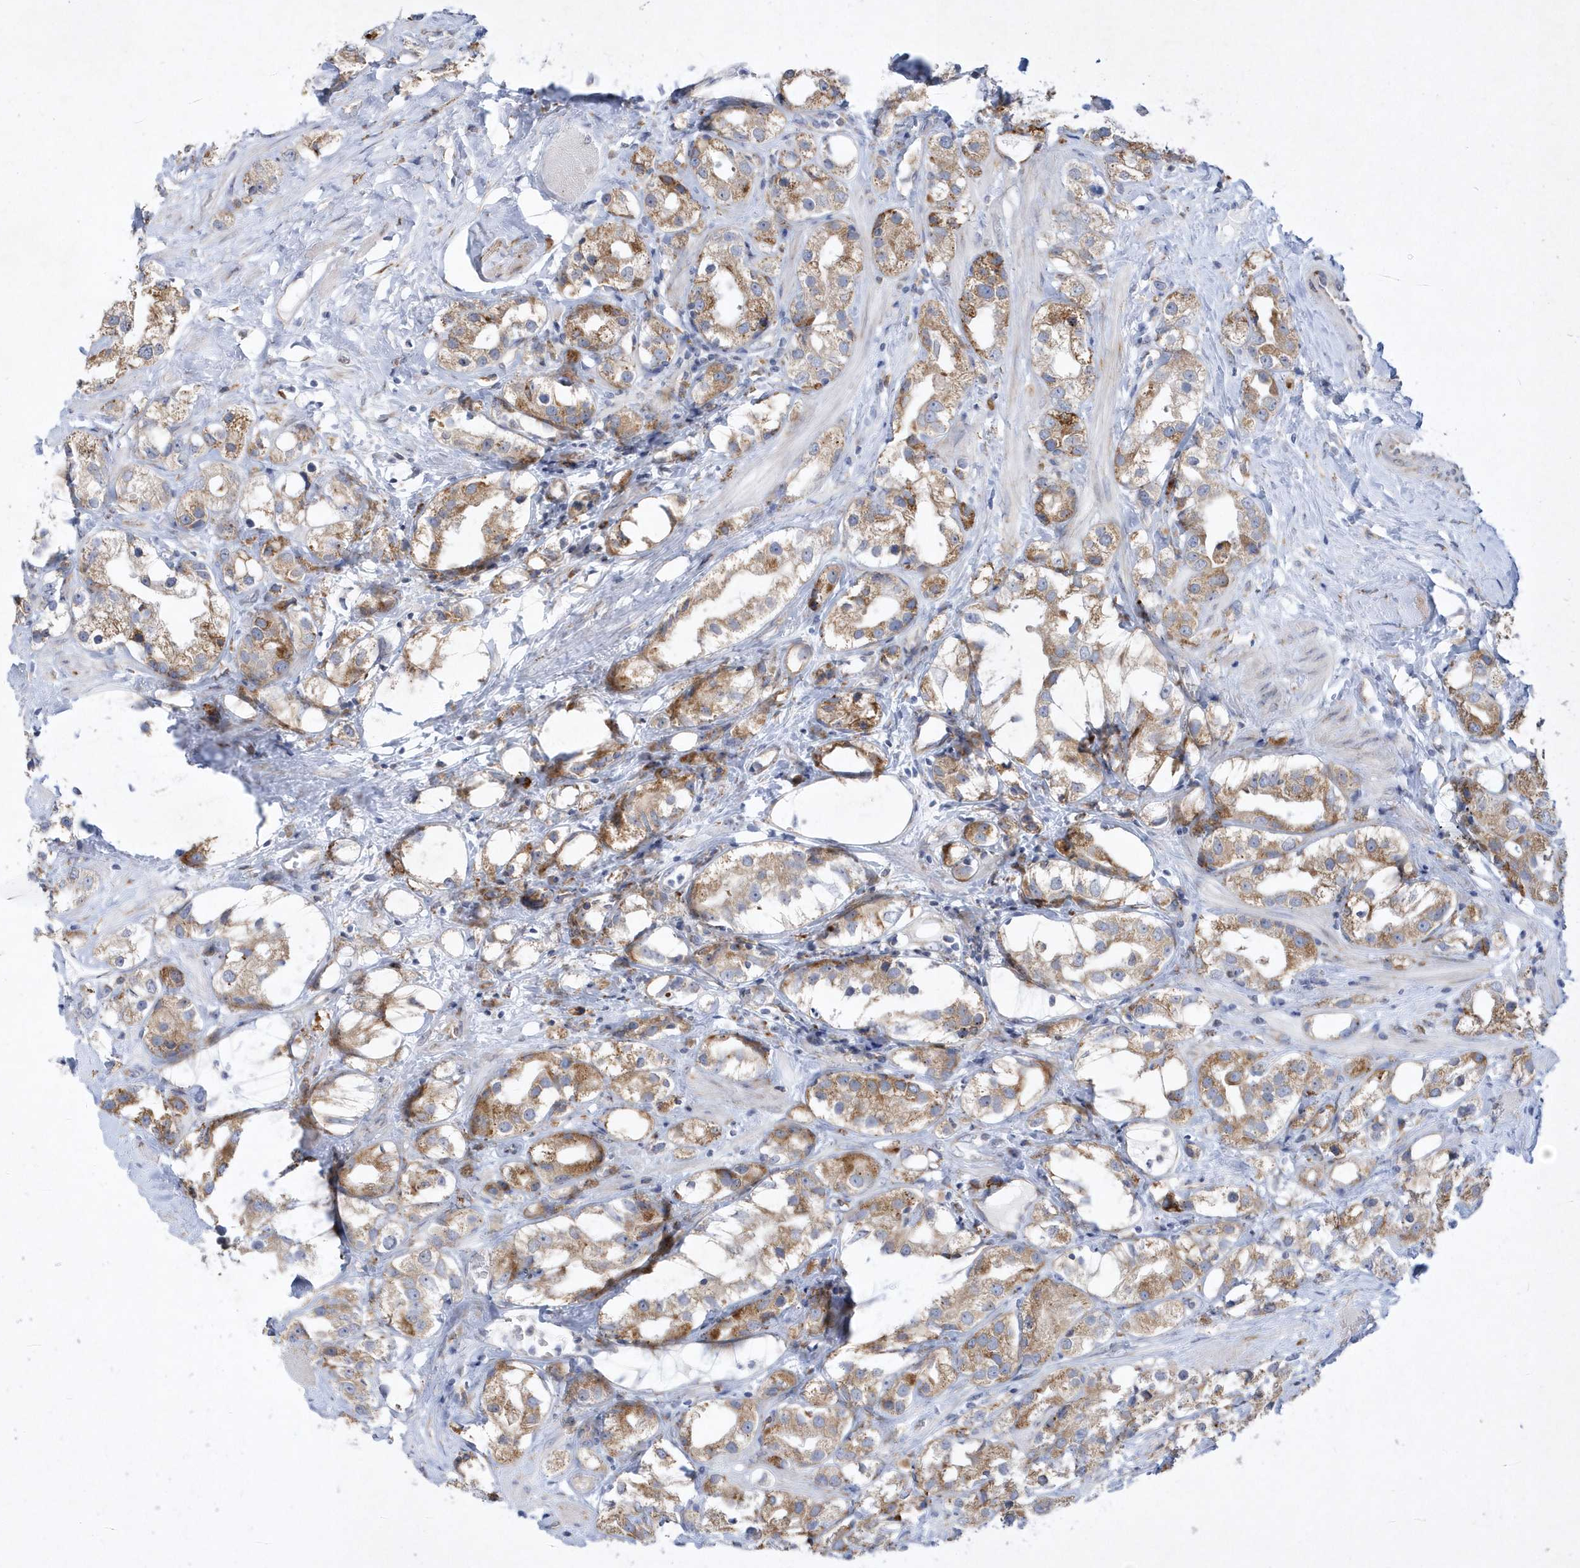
{"staining": {"intensity": "moderate", "quantity": ">75%", "location": "cytoplasmic/membranous"}, "tissue": "prostate cancer", "cell_type": "Tumor cells", "image_type": "cancer", "snomed": [{"axis": "morphology", "description": "Adenocarcinoma, NOS"}, {"axis": "topography", "description": "Prostate"}], "caption": "Prostate cancer (adenocarcinoma) was stained to show a protein in brown. There is medium levels of moderate cytoplasmic/membranous expression in about >75% of tumor cells.", "gene": "MED31", "patient": {"sex": "male", "age": 79}}